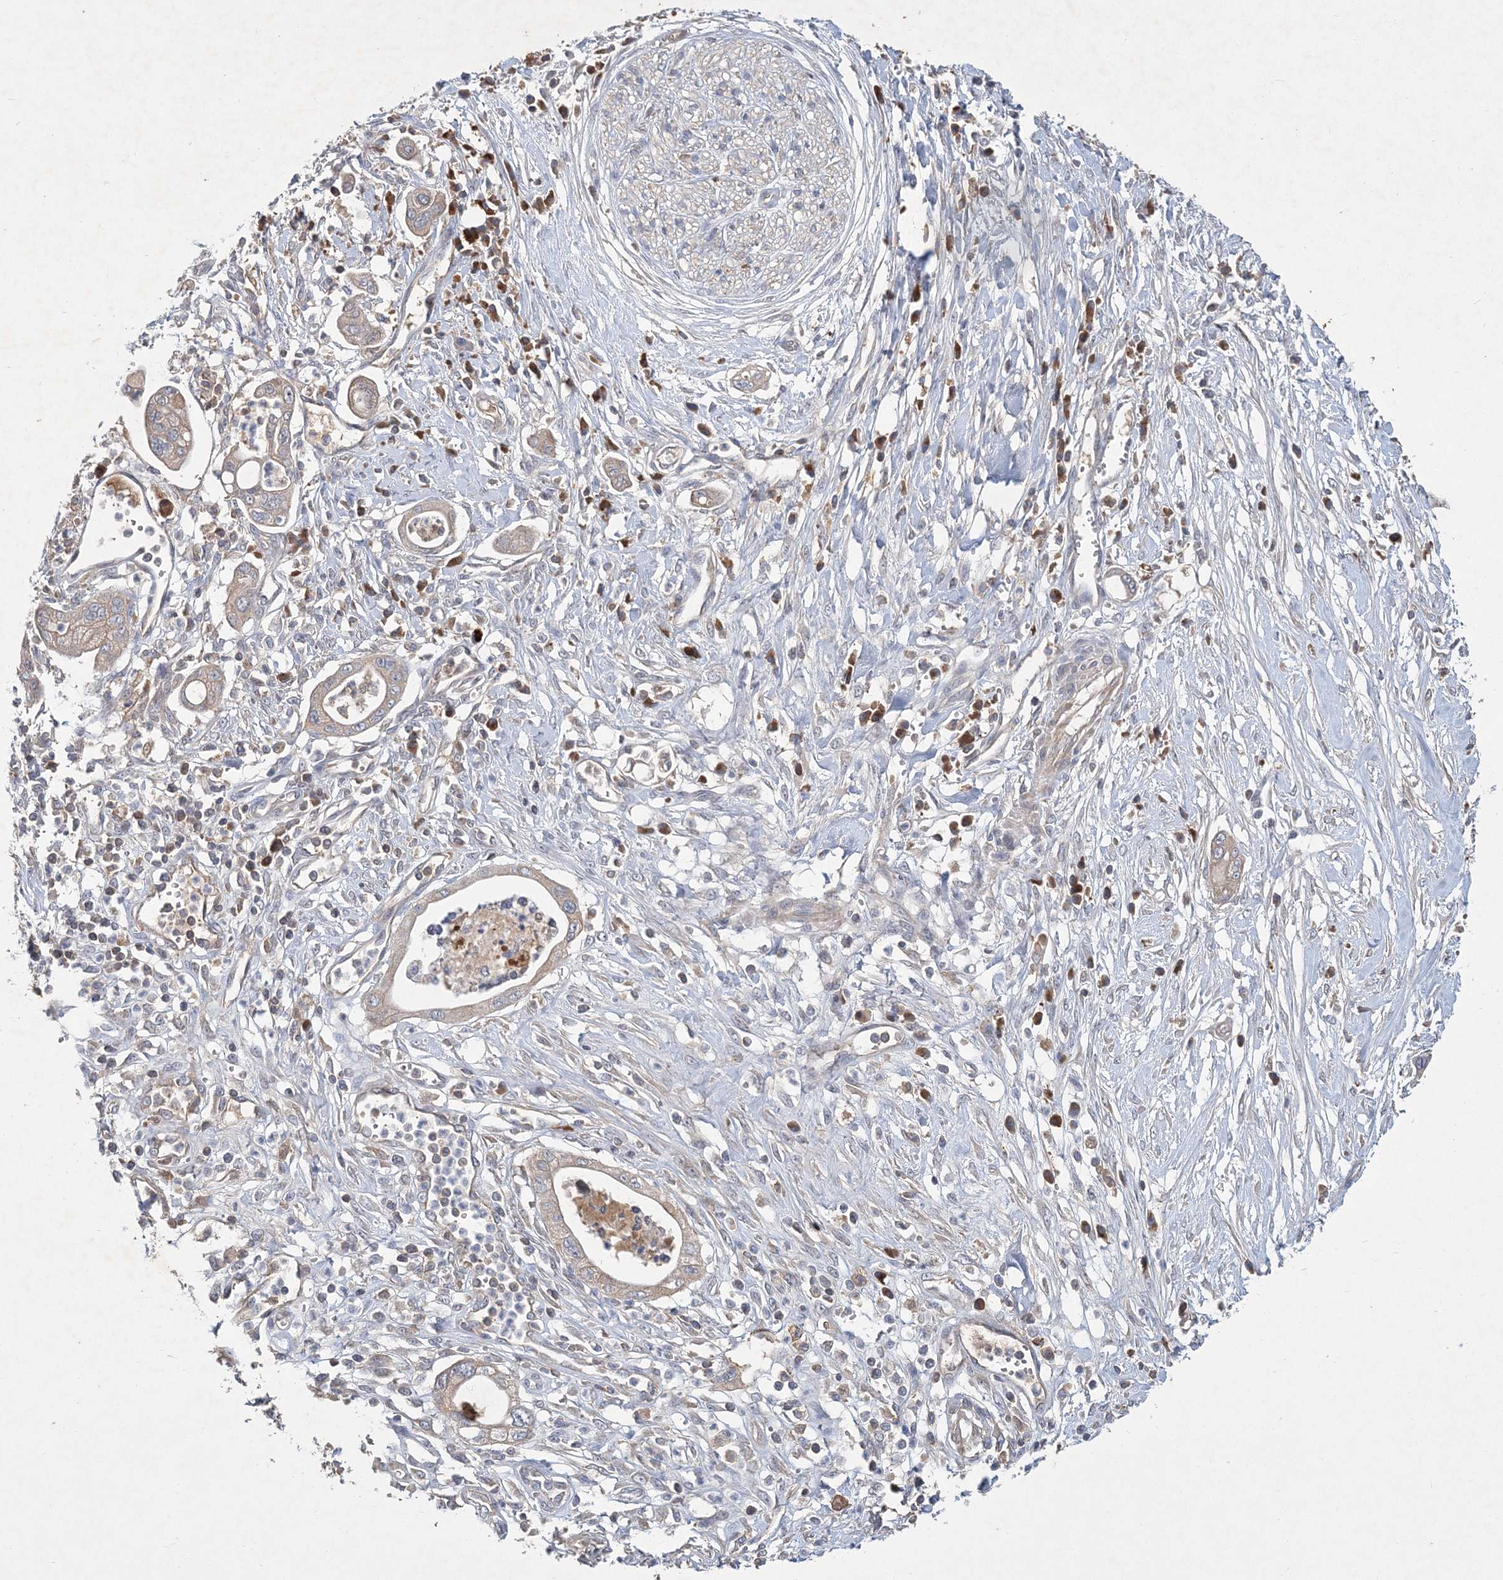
{"staining": {"intensity": "weak", "quantity": "<25%", "location": "cytoplasmic/membranous"}, "tissue": "pancreatic cancer", "cell_type": "Tumor cells", "image_type": "cancer", "snomed": [{"axis": "morphology", "description": "Adenocarcinoma, NOS"}, {"axis": "topography", "description": "Pancreas"}], "caption": "The histopathology image displays no staining of tumor cells in adenocarcinoma (pancreatic). Brightfield microscopy of IHC stained with DAB (brown) and hematoxylin (blue), captured at high magnification.", "gene": "RNF25", "patient": {"sex": "male", "age": 68}}